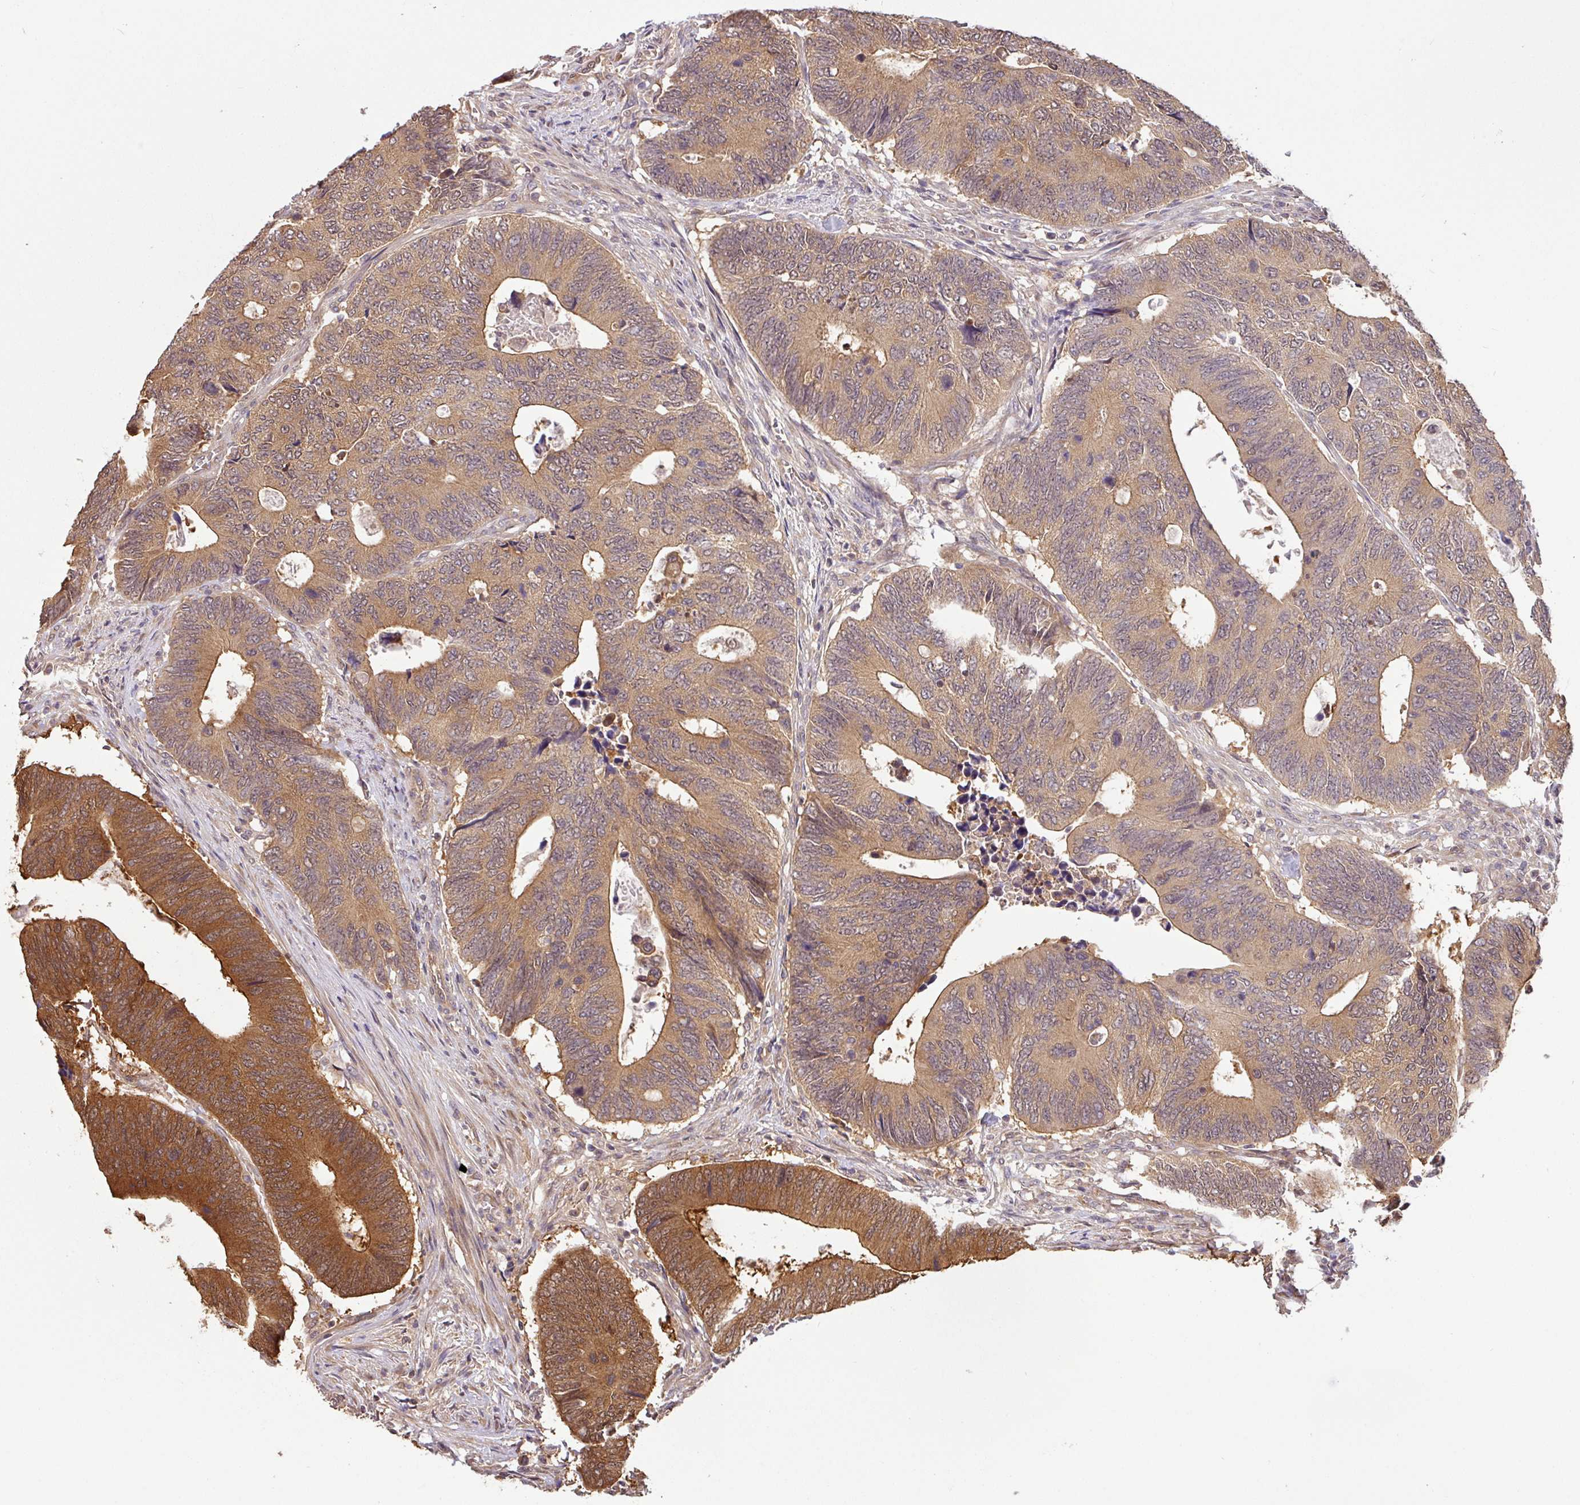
{"staining": {"intensity": "moderate", "quantity": ">75%", "location": "cytoplasmic/membranous"}, "tissue": "colorectal cancer", "cell_type": "Tumor cells", "image_type": "cancer", "snomed": [{"axis": "morphology", "description": "Adenocarcinoma, NOS"}, {"axis": "topography", "description": "Colon"}], "caption": "Immunohistochemical staining of colorectal cancer displays medium levels of moderate cytoplasmic/membranous protein positivity in approximately >75% of tumor cells. Nuclei are stained in blue.", "gene": "SHB", "patient": {"sex": "male", "age": 87}}